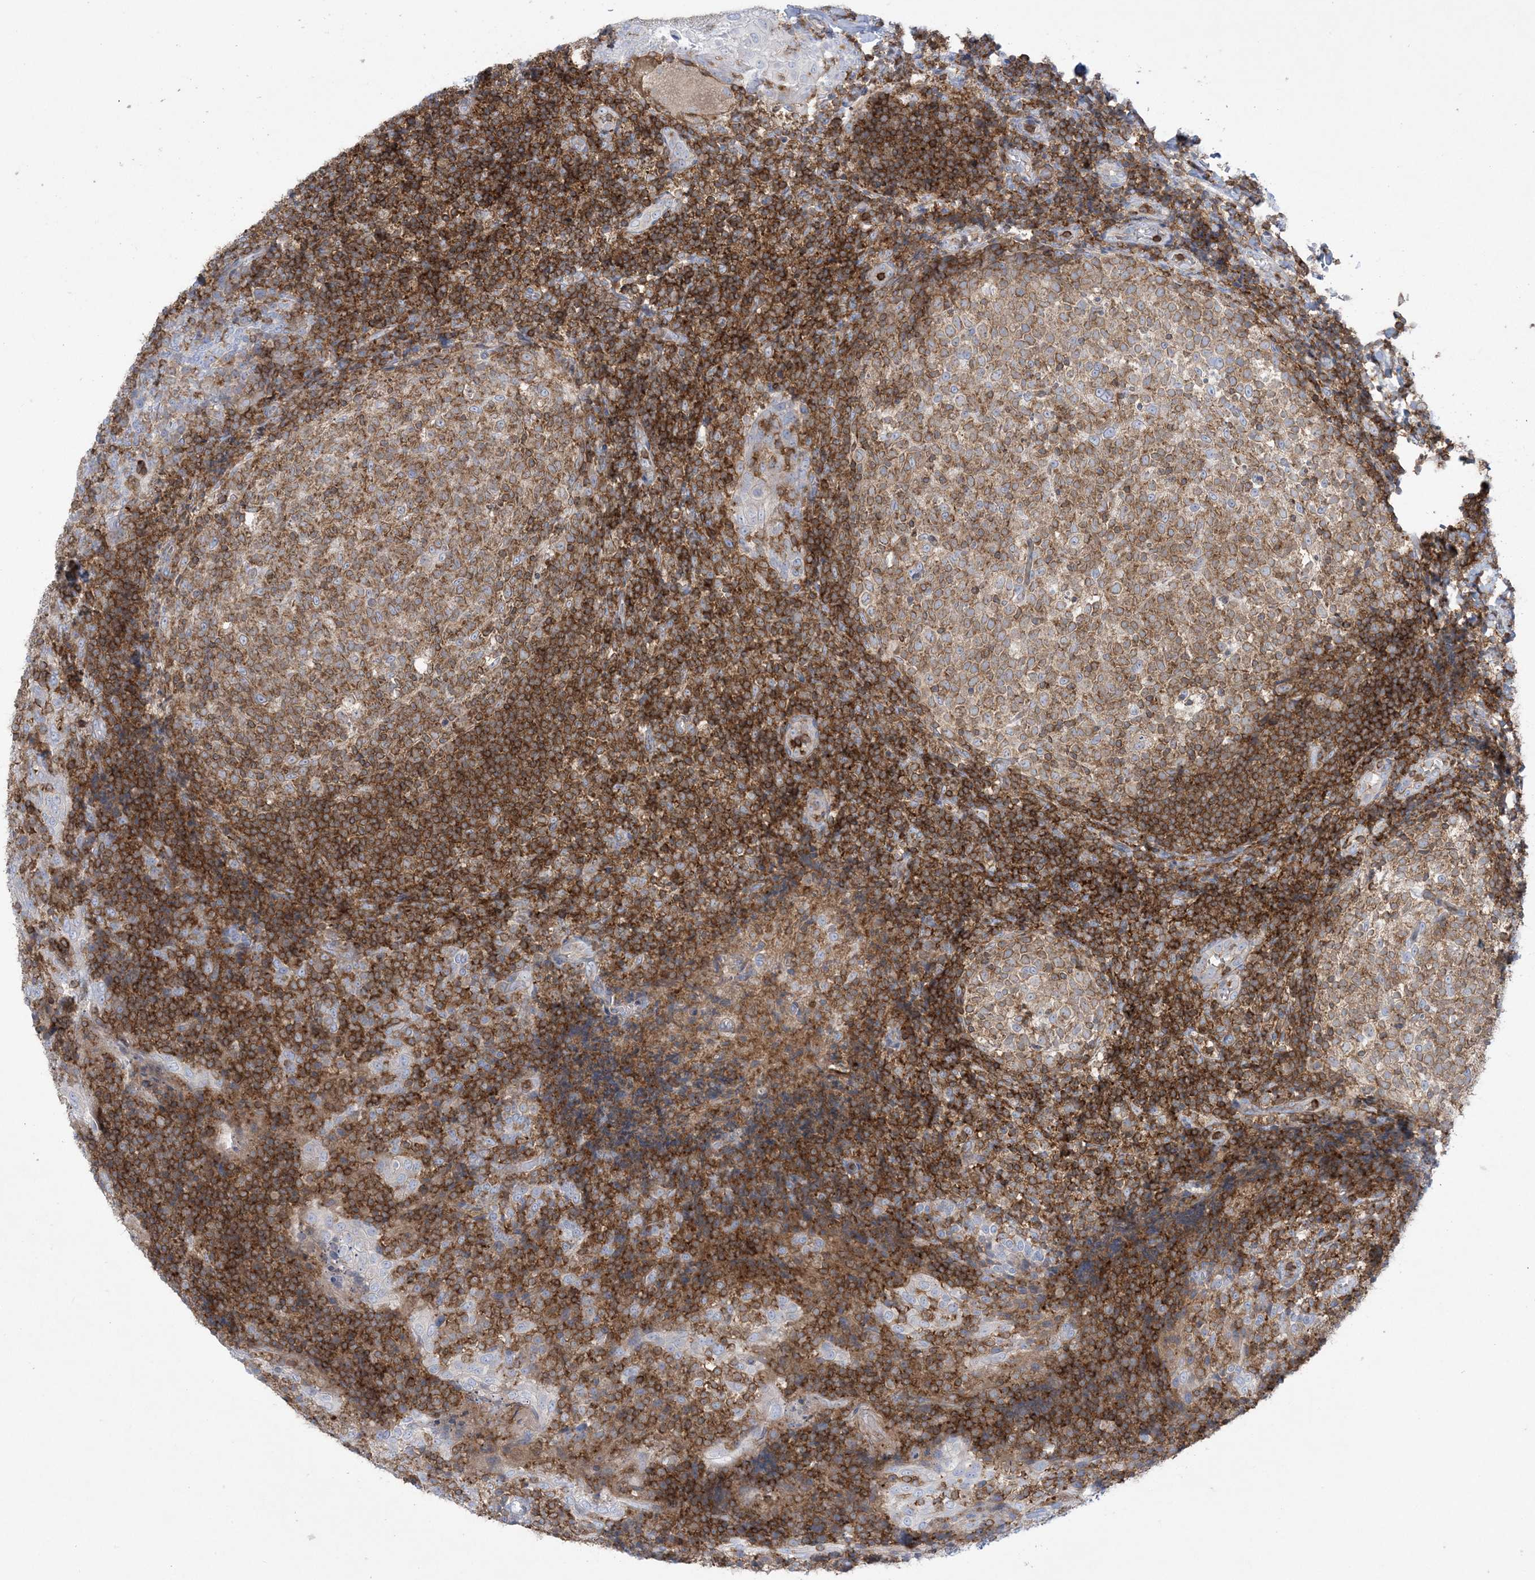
{"staining": {"intensity": "moderate", "quantity": ">75%", "location": "cytoplasmic/membranous"}, "tissue": "tonsil", "cell_type": "Germinal center cells", "image_type": "normal", "snomed": [{"axis": "morphology", "description": "Normal tissue, NOS"}, {"axis": "topography", "description": "Tonsil"}], "caption": "This photomicrograph displays IHC staining of unremarkable human tonsil, with medium moderate cytoplasmic/membranous staining in about >75% of germinal center cells.", "gene": "ARHGAP30", "patient": {"sex": "female", "age": 19}}